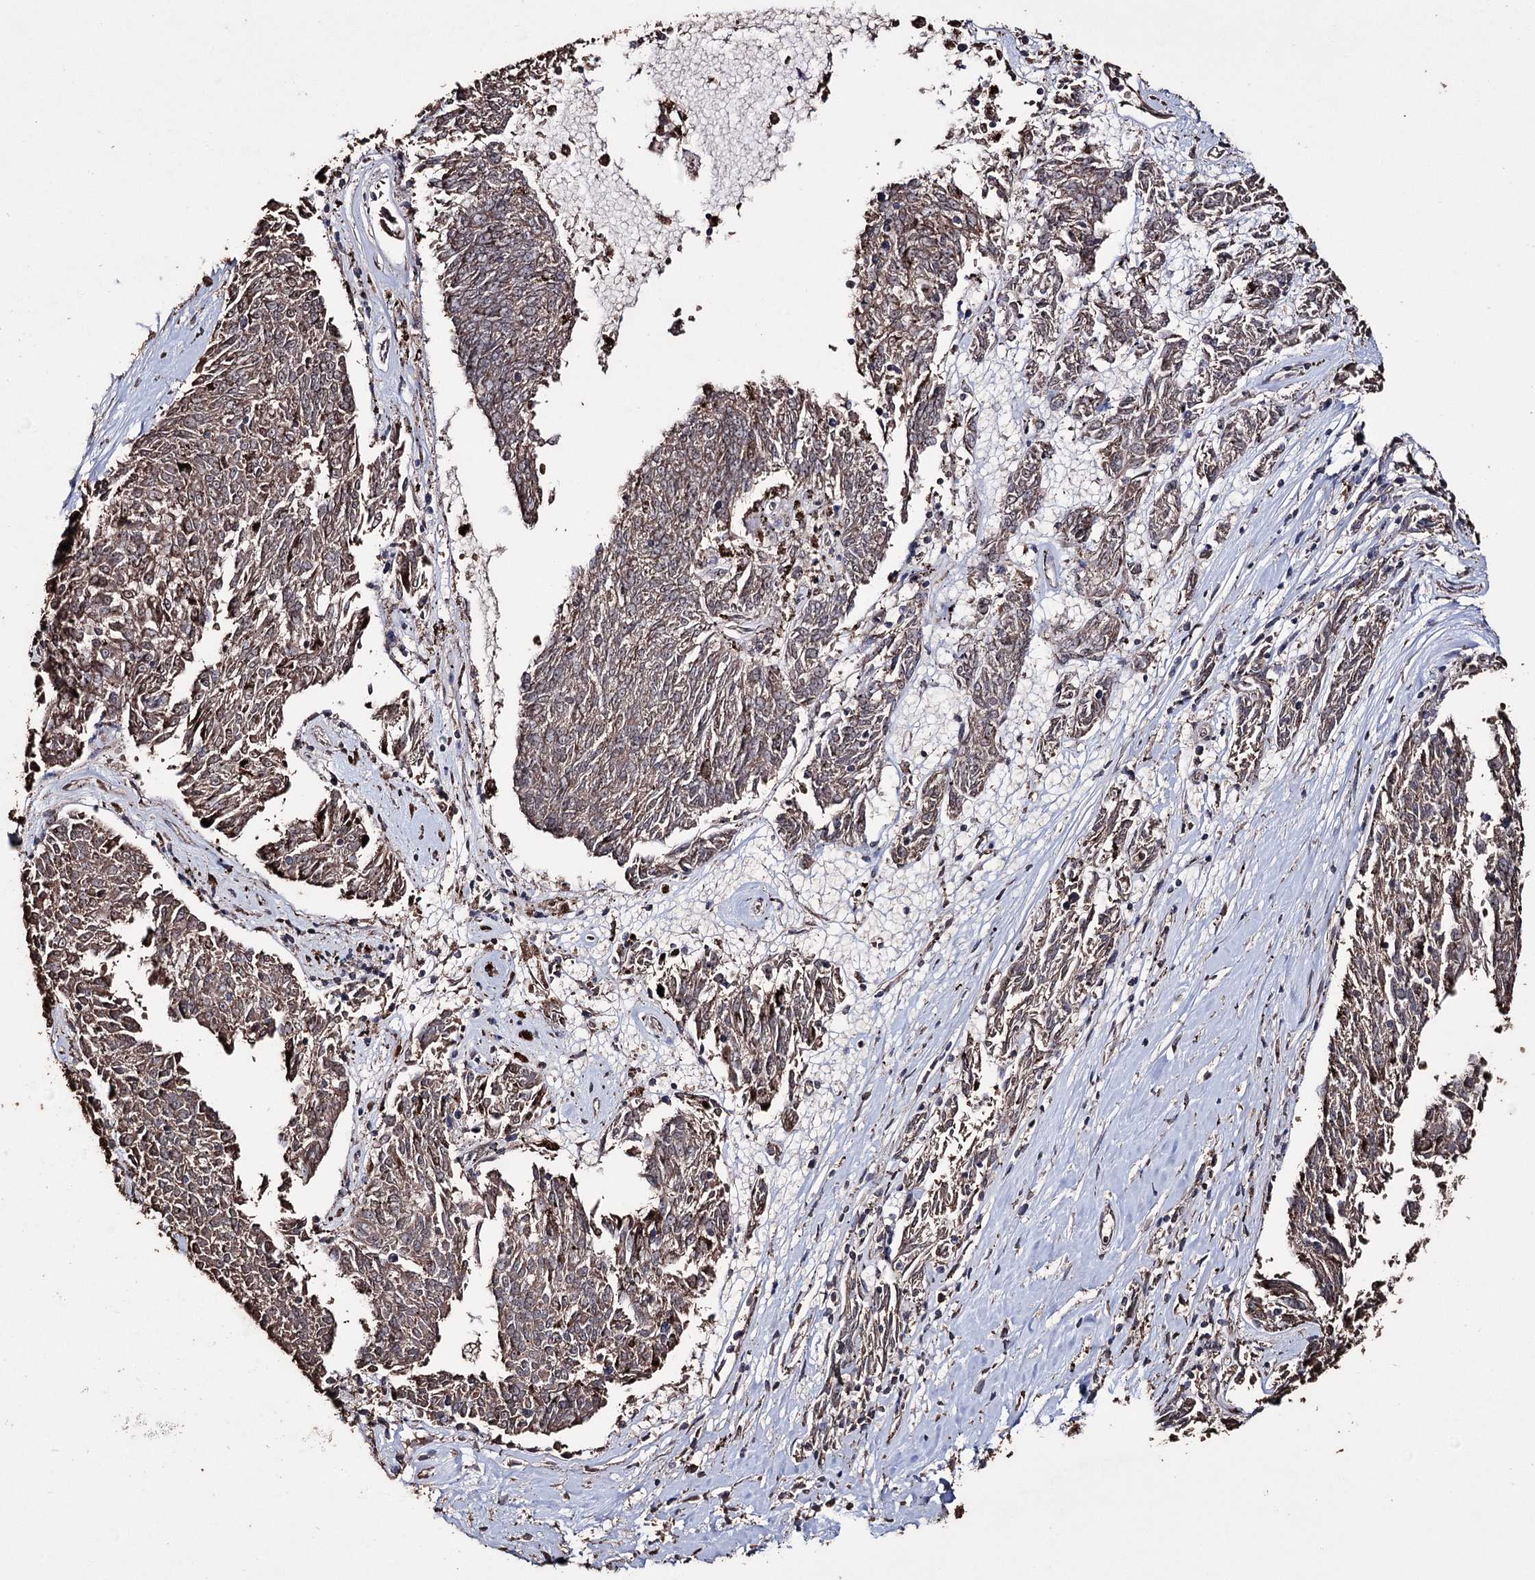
{"staining": {"intensity": "weak", "quantity": "<25%", "location": "cytoplasmic/membranous"}, "tissue": "melanoma", "cell_type": "Tumor cells", "image_type": "cancer", "snomed": [{"axis": "morphology", "description": "Malignant melanoma, NOS"}, {"axis": "topography", "description": "Skin"}], "caption": "Immunohistochemistry (IHC) of human malignant melanoma exhibits no staining in tumor cells.", "gene": "ZNF662", "patient": {"sex": "female", "age": 72}}